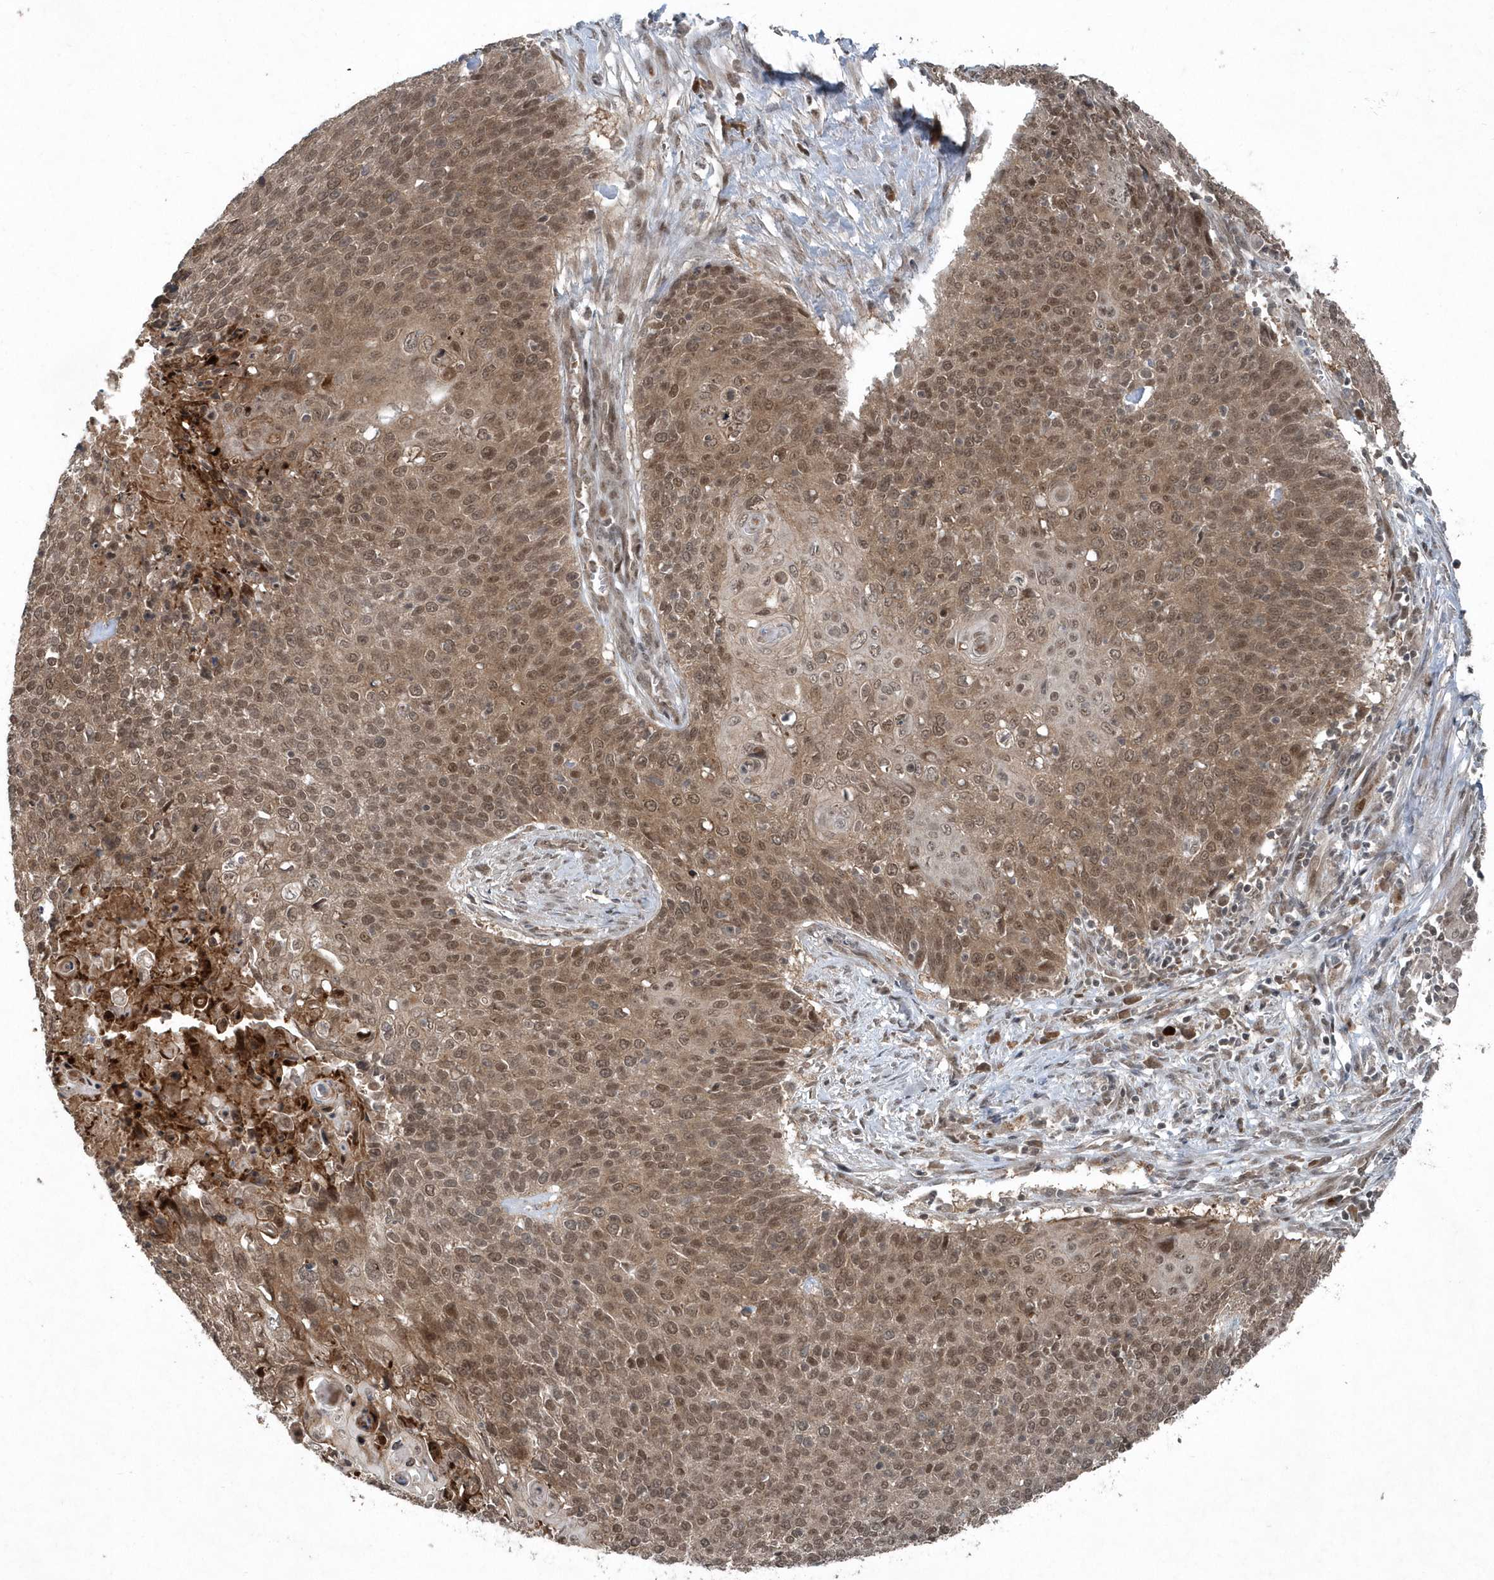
{"staining": {"intensity": "moderate", "quantity": ">75%", "location": "cytoplasmic/membranous,nuclear"}, "tissue": "cervical cancer", "cell_type": "Tumor cells", "image_type": "cancer", "snomed": [{"axis": "morphology", "description": "Squamous cell carcinoma, NOS"}, {"axis": "topography", "description": "Cervix"}], "caption": "IHC histopathology image of human cervical squamous cell carcinoma stained for a protein (brown), which exhibits medium levels of moderate cytoplasmic/membranous and nuclear staining in about >75% of tumor cells.", "gene": "QTRT2", "patient": {"sex": "female", "age": 39}}